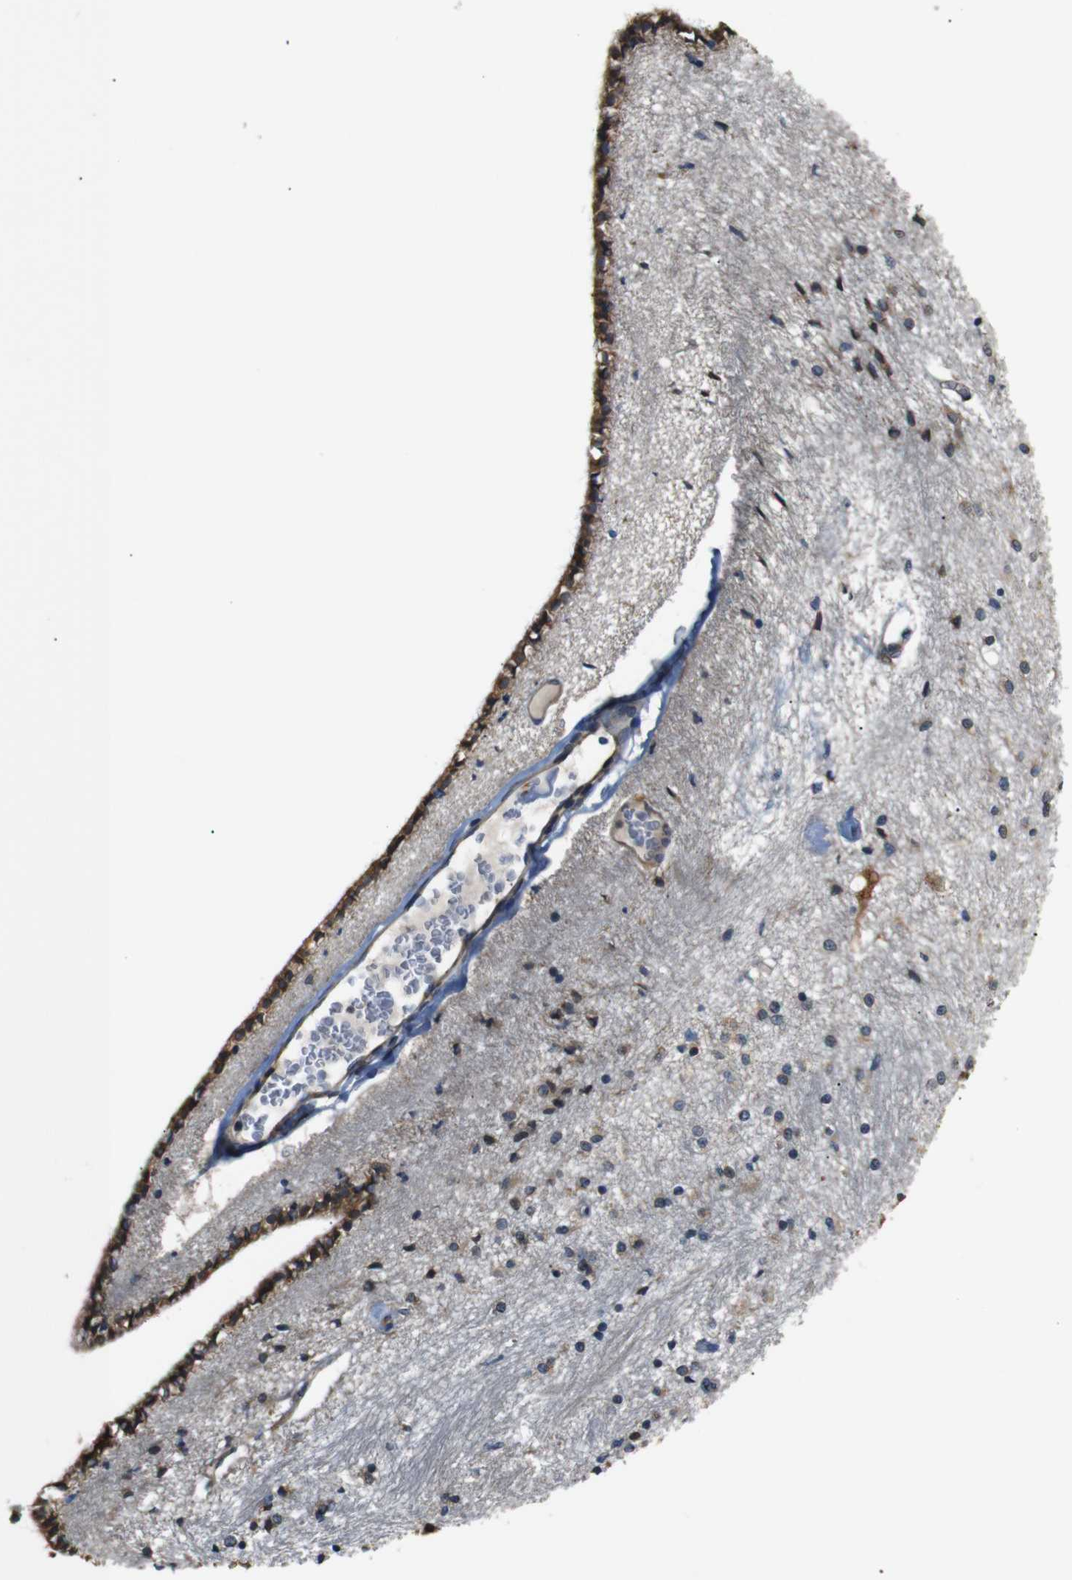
{"staining": {"intensity": "moderate", "quantity": "25%-75%", "location": "cytoplasmic/membranous"}, "tissue": "hippocampus", "cell_type": "Glial cells", "image_type": "normal", "snomed": [{"axis": "morphology", "description": "Normal tissue, NOS"}, {"axis": "topography", "description": "Hippocampus"}], "caption": "Protein staining exhibits moderate cytoplasmic/membranous expression in approximately 25%-75% of glial cells in normal hippocampus.", "gene": "TMED2", "patient": {"sex": "female", "age": 54}}